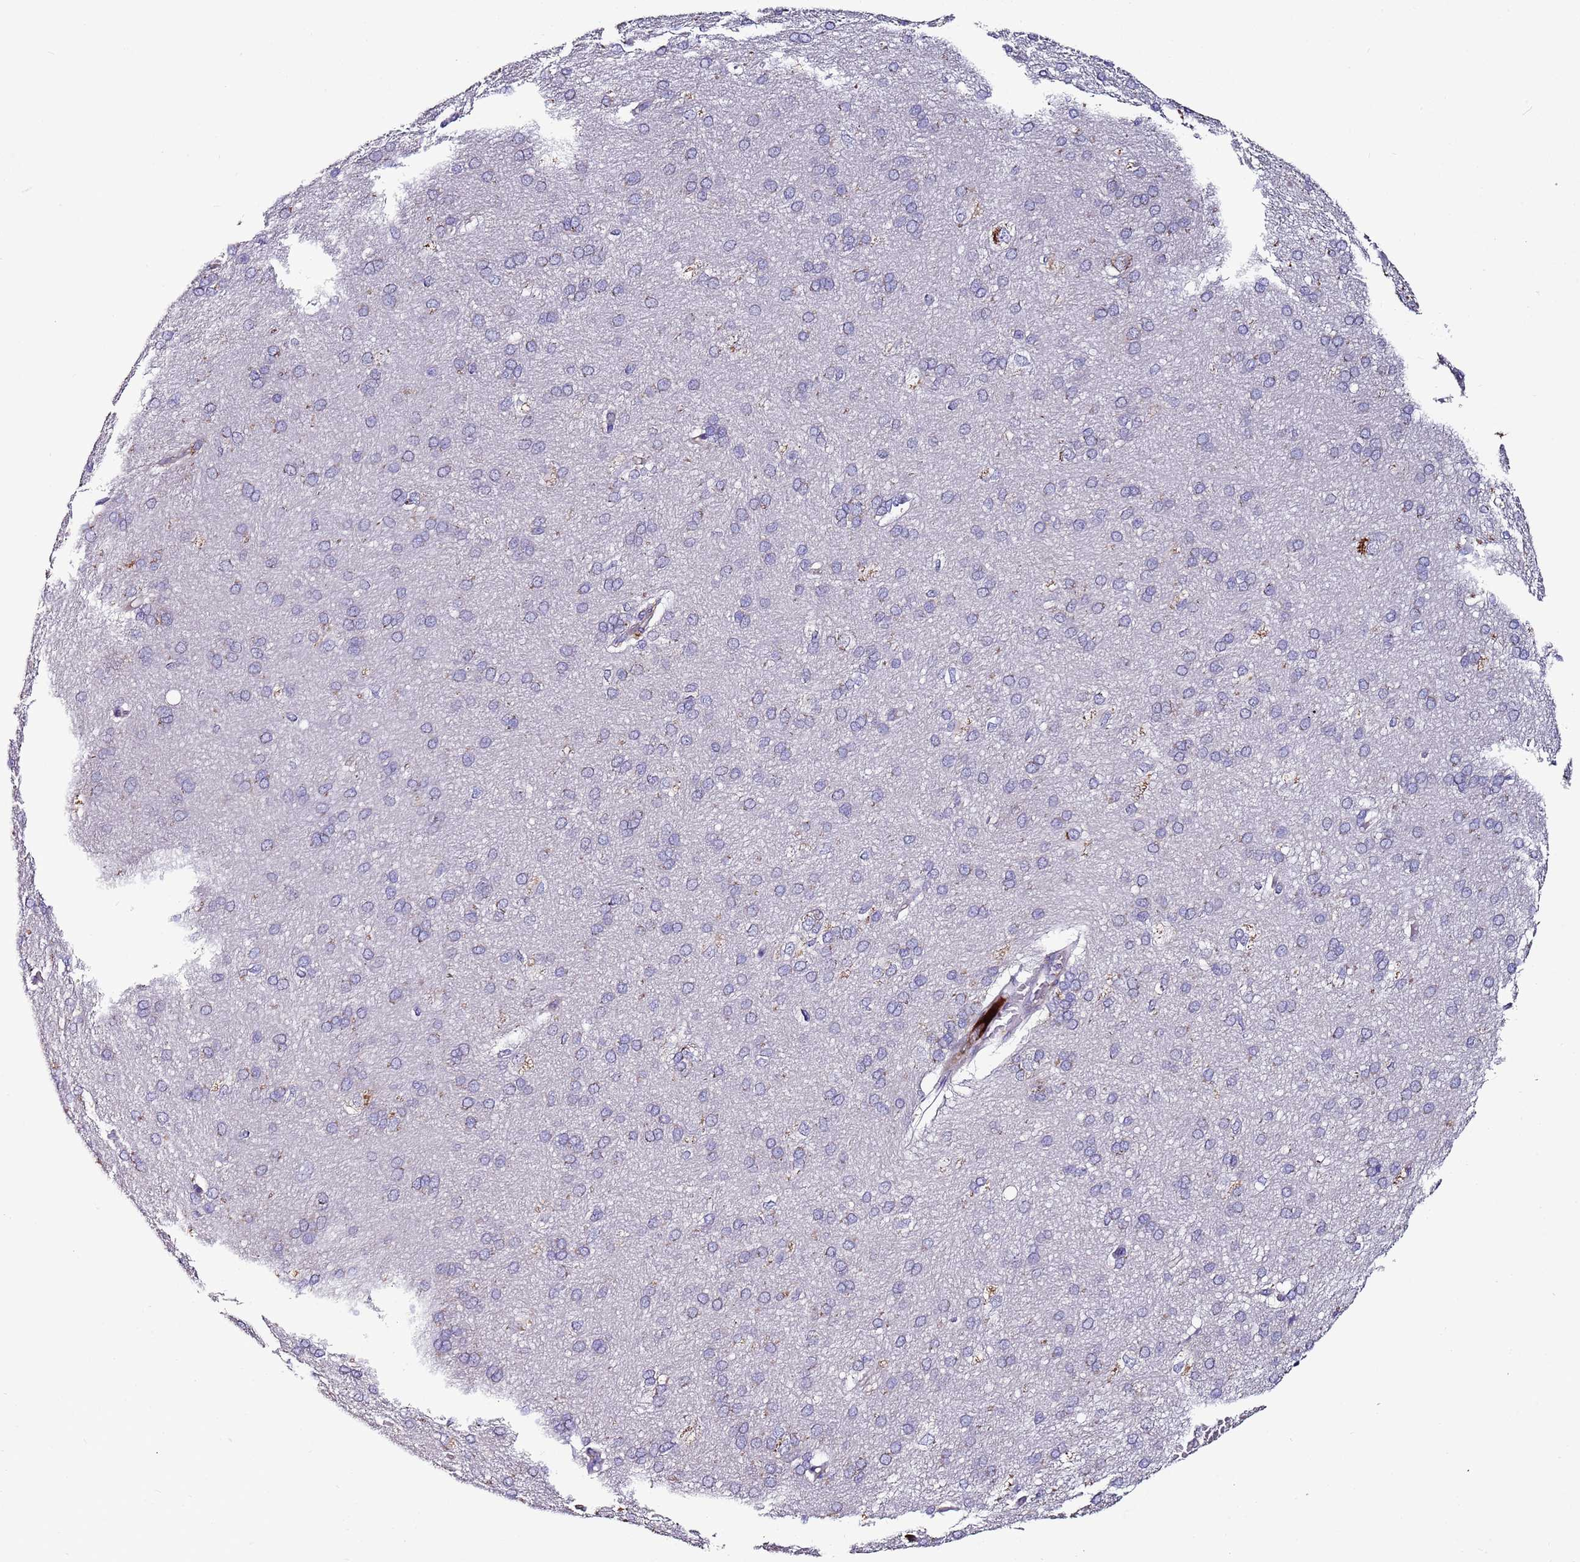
{"staining": {"intensity": "negative", "quantity": "none", "location": "none"}, "tissue": "cerebral cortex", "cell_type": "Endothelial cells", "image_type": "normal", "snomed": [{"axis": "morphology", "description": "Normal tissue, NOS"}, {"axis": "topography", "description": "Cerebral cortex"}], "caption": "DAB immunohistochemical staining of benign cerebral cortex displays no significant positivity in endothelial cells. (Stains: DAB (3,3'-diaminobenzidine) immunohistochemistry (IHC) with hematoxylin counter stain, Microscopy: brightfield microscopy at high magnification).", "gene": "FAM20A", "patient": {"sex": "male", "age": 62}}